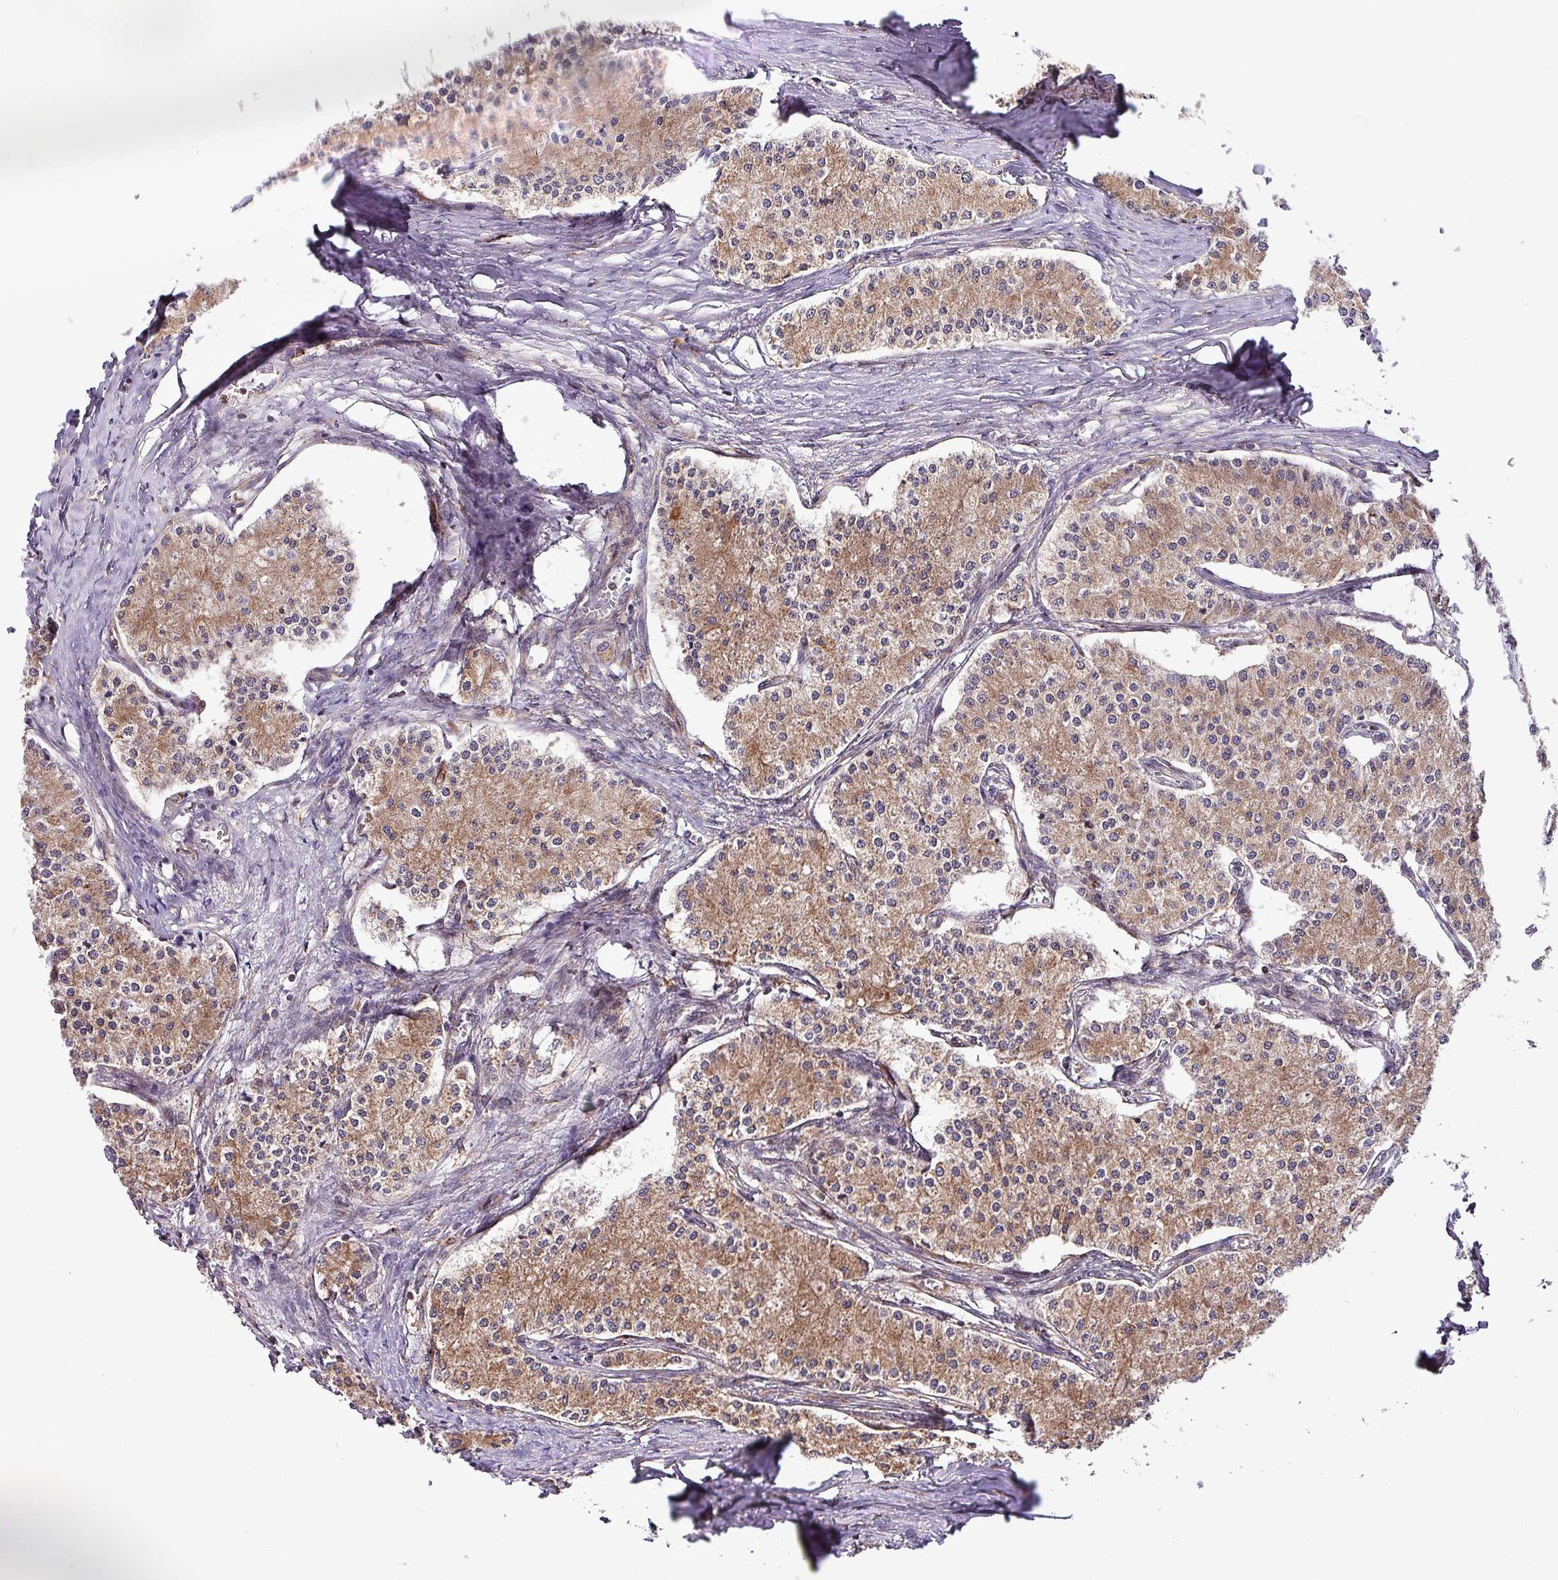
{"staining": {"intensity": "weak", "quantity": ">75%", "location": "cytoplasmic/membranous"}, "tissue": "carcinoid", "cell_type": "Tumor cells", "image_type": "cancer", "snomed": [{"axis": "morphology", "description": "Carcinoid, malignant, NOS"}, {"axis": "topography", "description": "Colon"}], "caption": "Weak cytoplasmic/membranous protein staining is identified in about >75% of tumor cells in malignant carcinoid.", "gene": "SCIN", "patient": {"sex": "female", "age": 52}}